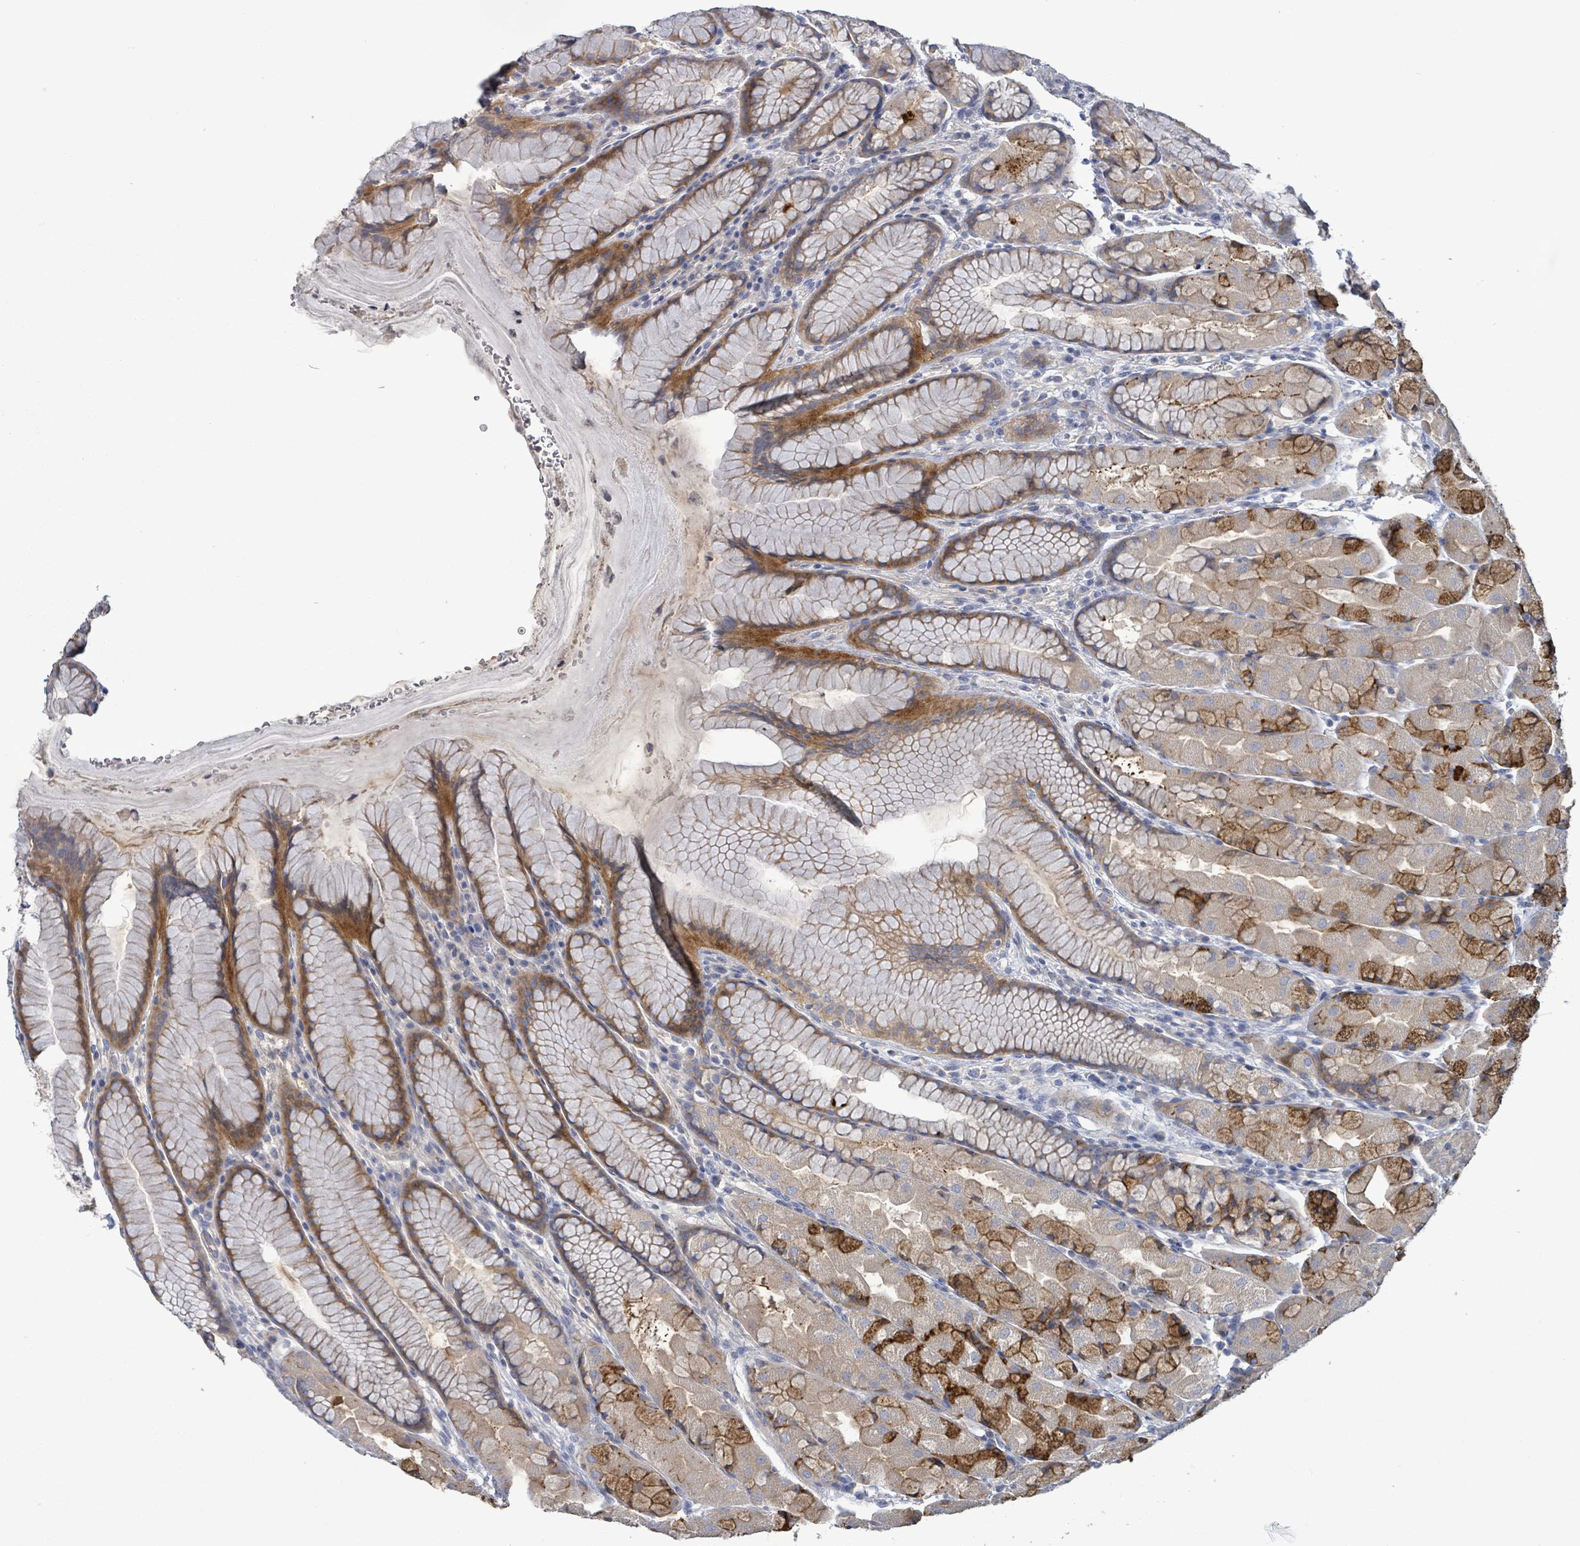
{"staining": {"intensity": "strong", "quantity": "<25%", "location": "cytoplasmic/membranous,nuclear"}, "tissue": "stomach", "cell_type": "Glandular cells", "image_type": "normal", "snomed": [{"axis": "morphology", "description": "Normal tissue, NOS"}, {"axis": "topography", "description": "Stomach"}], "caption": "Benign stomach exhibits strong cytoplasmic/membranous,nuclear staining in about <25% of glandular cells, visualized by immunohistochemistry. (Stains: DAB (3,3'-diaminobenzidine) in brown, nuclei in blue, Microscopy: brightfield microscopy at high magnification).", "gene": "HRAS", "patient": {"sex": "male", "age": 57}}